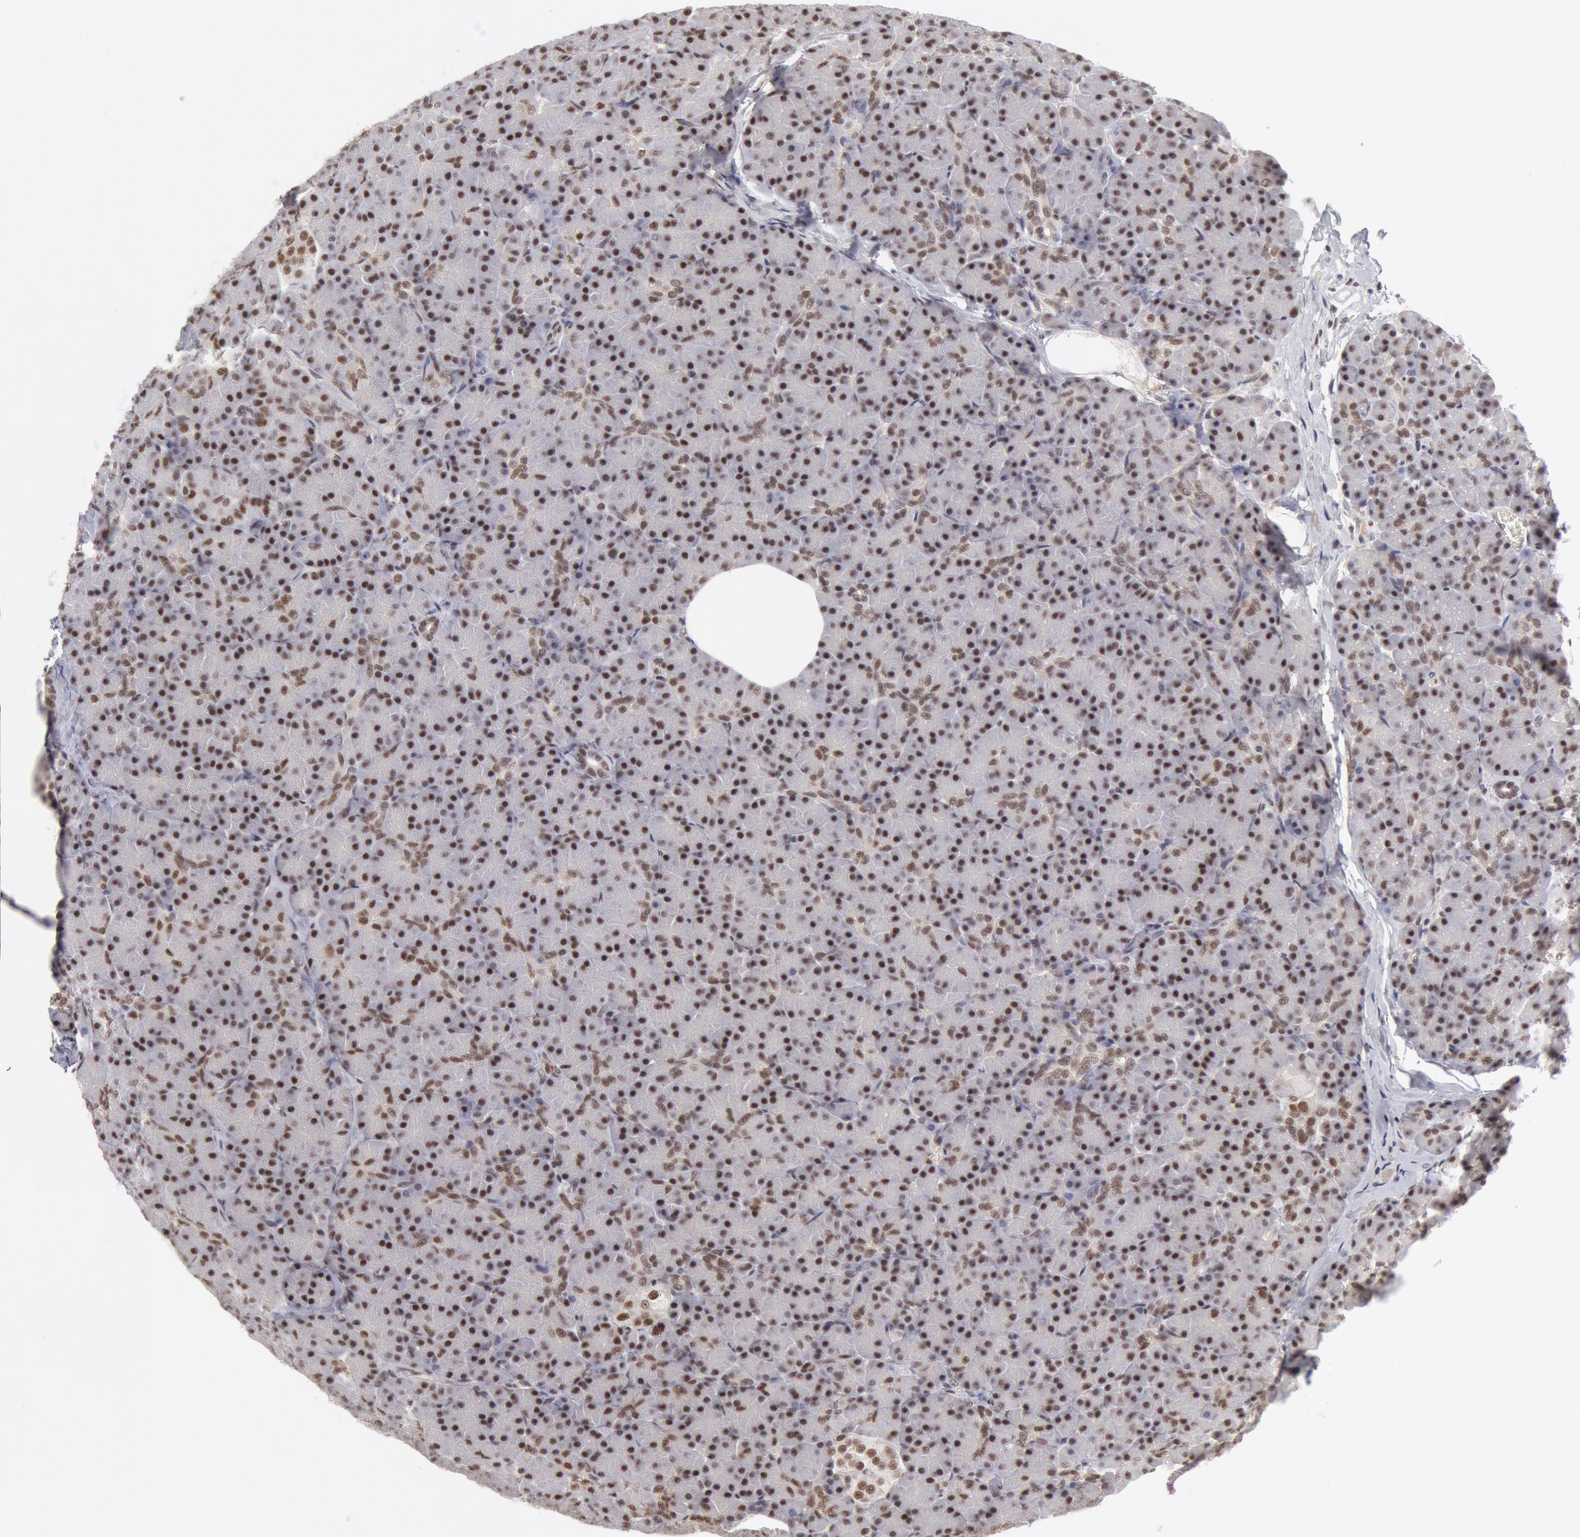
{"staining": {"intensity": "moderate", "quantity": "25%-75%", "location": "nuclear"}, "tissue": "pancreas", "cell_type": "Exocrine glandular cells", "image_type": "normal", "snomed": [{"axis": "morphology", "description": "Normal tissue, NOS"}, {"axis": "topography", "description": "Pancreas"}], "caption": "A histopathology image showing moderate nuclear staining in approximately 25%-75% of exocrine glandular cells in unremarkable pancreas, as visualized by brown immunohistochemical staining.", "gene": "PPP4R3B", "patient": {"sex": "female", "age": 43}}